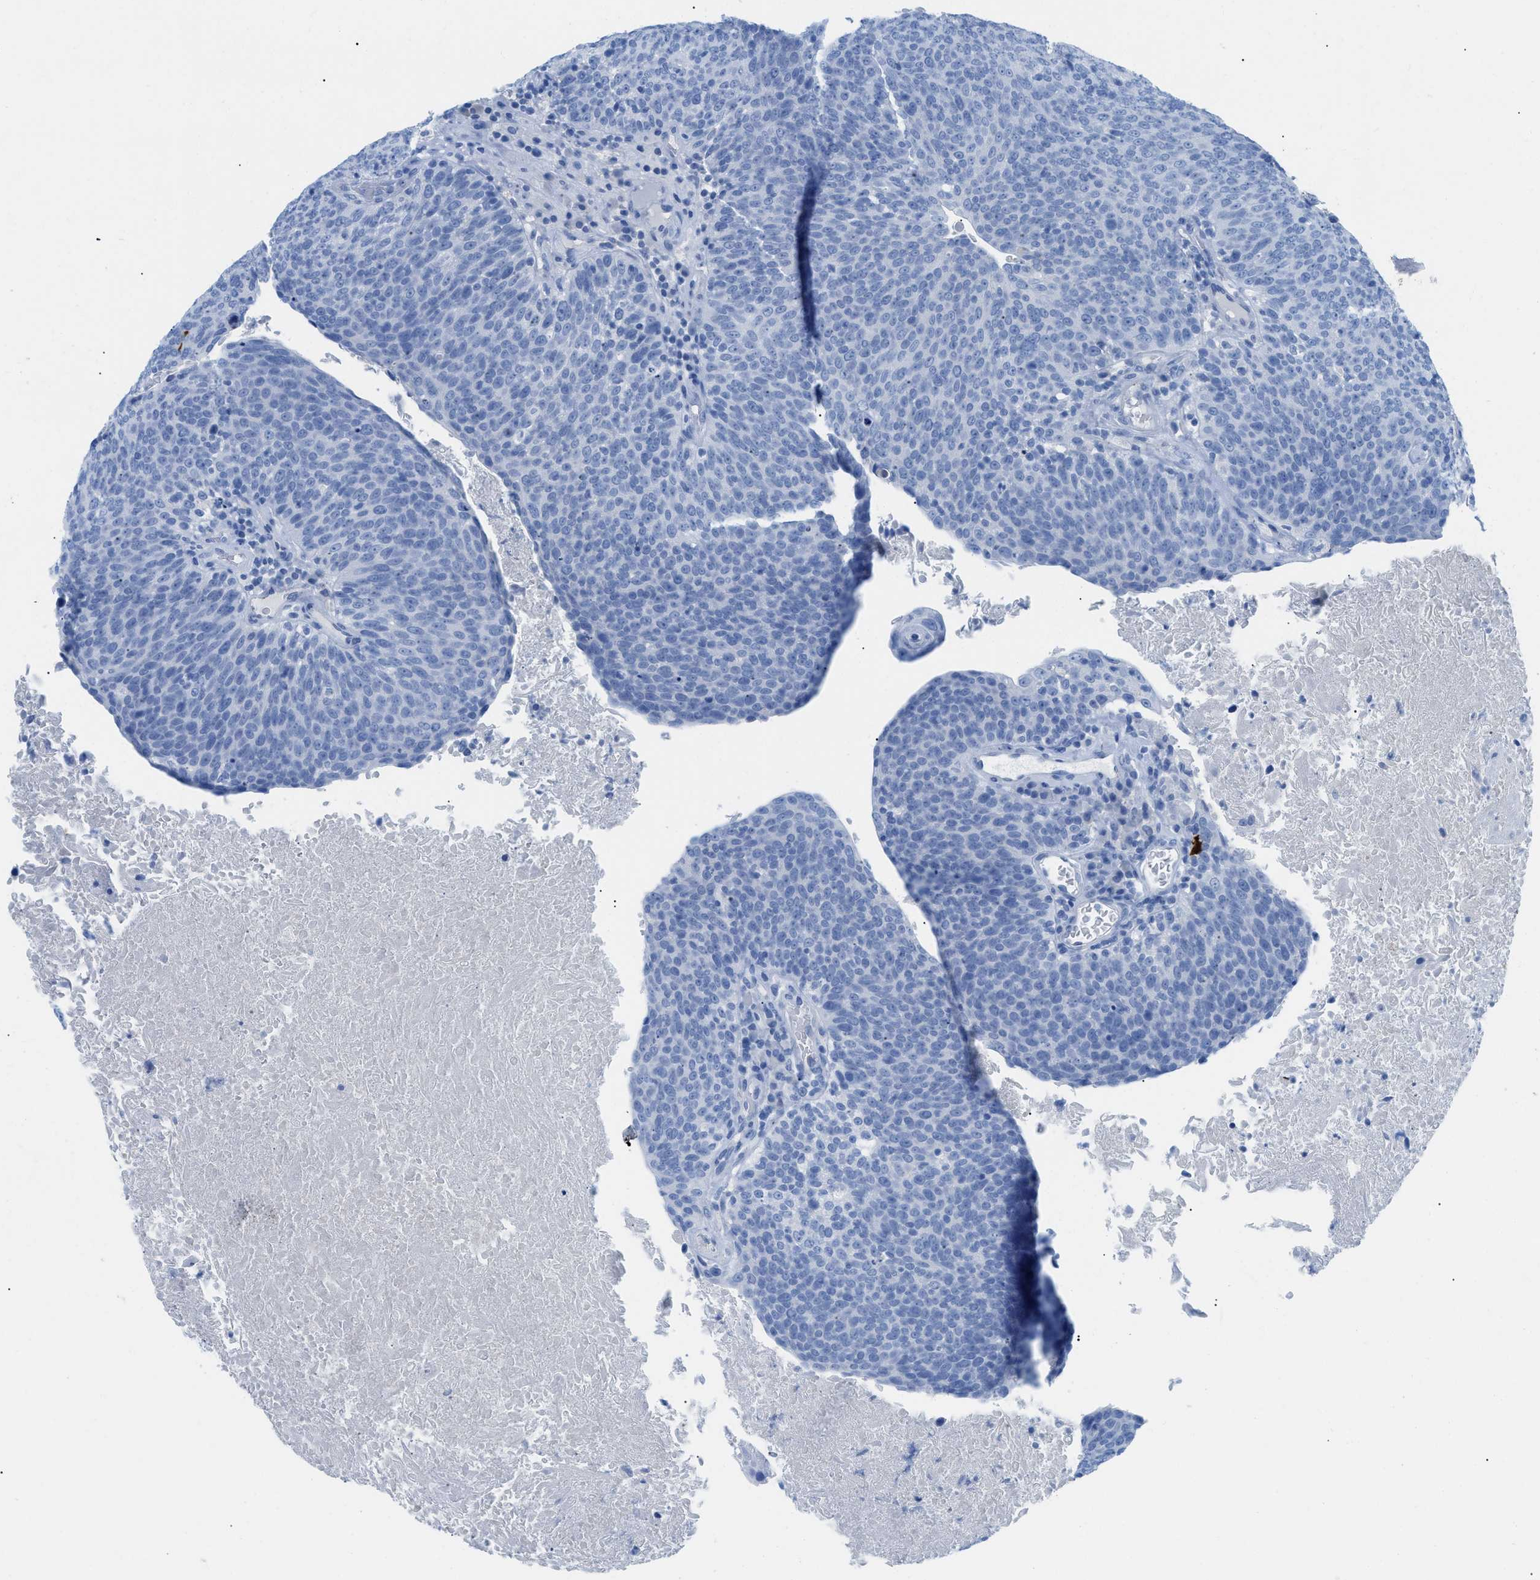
{"staining": {"intensity": "negative", "quantity": "none", "location": "none"}, "tissue": "head and neck cancer", "cell_type": "Tumor cells", "image_type": "cancer", "snomed": [{"axis": "morphology", "description": "Squamous cell carcinoma, NOS"}, {"axis": "morphology", "description": "Squamous cell carcinoma, metastatic, NOS"}, {"axis": "topography", "description": "Lymph node"}, {"axis": "topography", "description": "Head-Neck"}], "caption": "Tumor cells are negative for protein expression in human metastatic squamous cell carcinoma (head and neck). (DAB (3,3'-diaminobenzidine) immunohistochemistry visualized using brightfield microscopy, high magnification).", "gene": "TCL1A", "patient": {"sex": "male", "age": 62}}